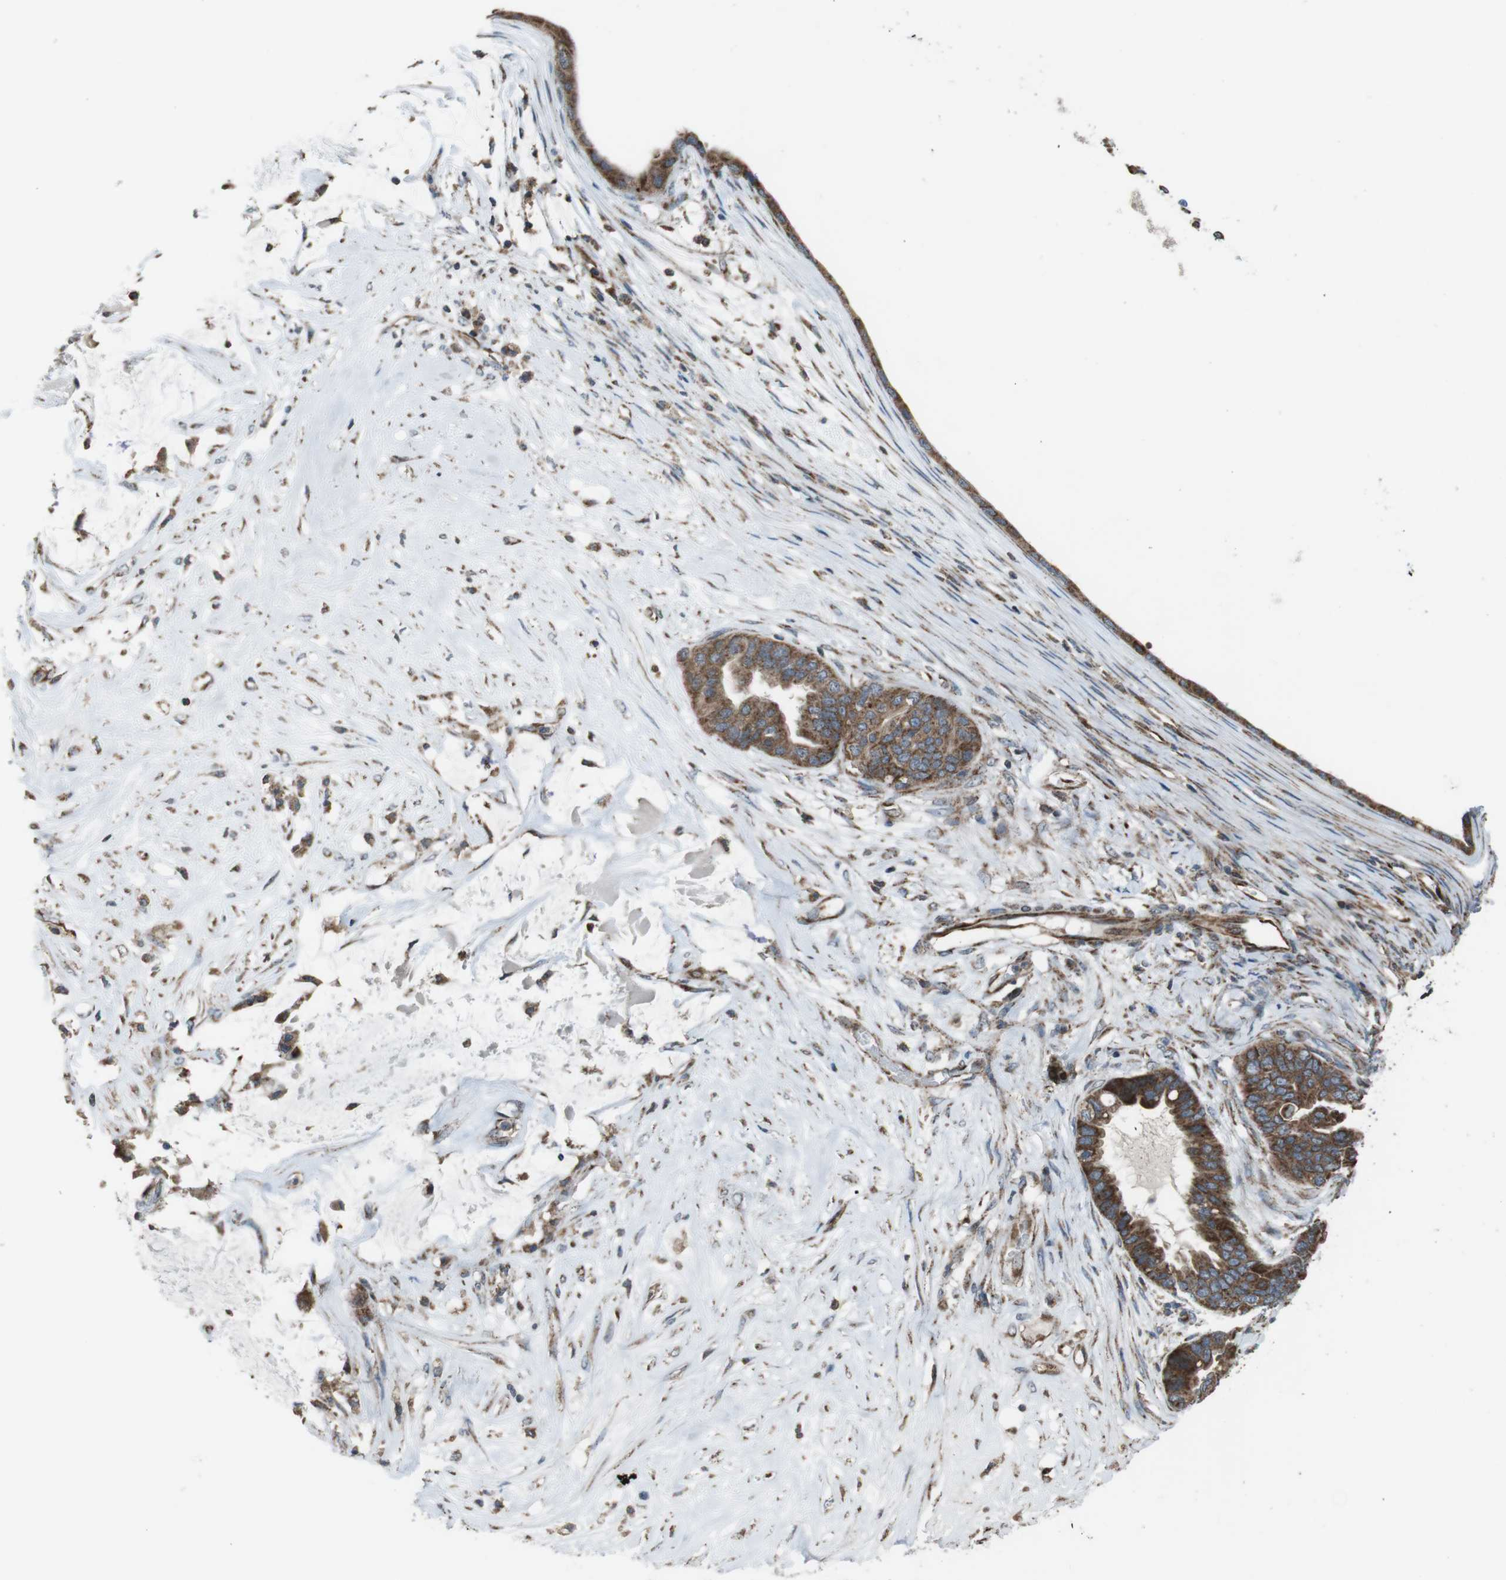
{"staining": {"intensity": "moderate", "quantity": ">75%", "location": "cytoplasmic/membranous"}, "tissue": "ovarian cancer", "cell_type": "Tumor cells", "image_type": "cancer", "snomed": [{"axis": "morphology", "description": "Cystadenocarcinoma, mucinous, NOS"}, {"axis": "topography", "description": "Ovary"}], "caption": "Mucinous cystadenocarcinoma (ovarian) tissue exhibits moderate cytoplasmic/membranous expression in about >75% of tumor cells, visualized by immunohistochemistry.", "gene": "GIMAP8", "patient": {"sex": "female", "age": 80}}